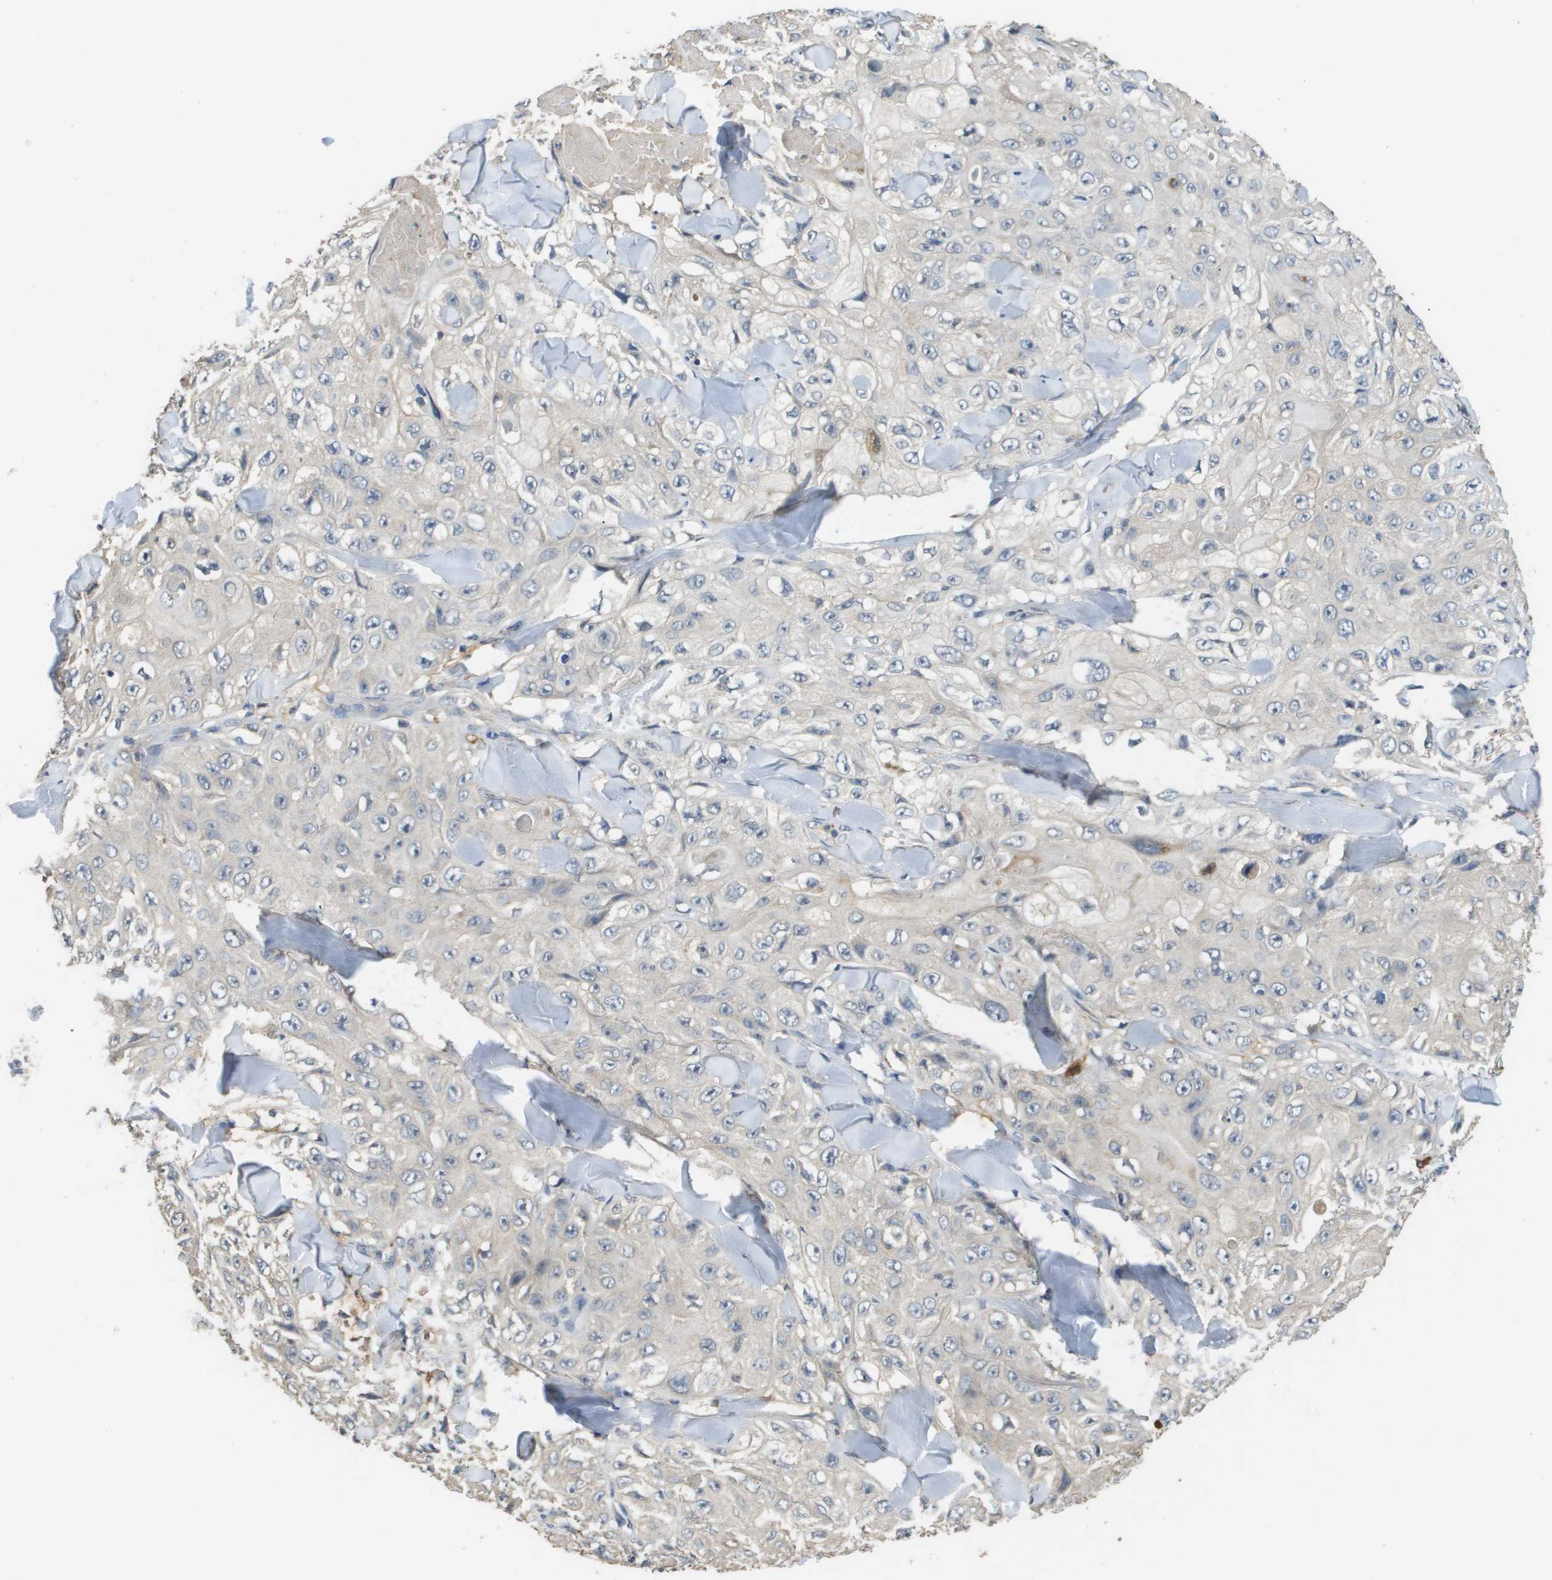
{"staining": {"intensity": "negative", "quantity": "none", "location": "none"}, "tissue": "skin cancer", "cell_type": "Tumor cells", "image_type": "cancer", "snomed": [{"axis": "morphology", "description": "Squamous cell carcinoma, NOS"}, {"axis": "topography", "description": "Skin"}], "caption": "An immunohistochemistry micrograph of skin cancer (squamous cell carcinoma) is shown. There is no staining in tumor cells of skin cancer (squamous cell carcinoma).", "gene": "RAB27B", "patient": {"sex": "male", "age": 86}}